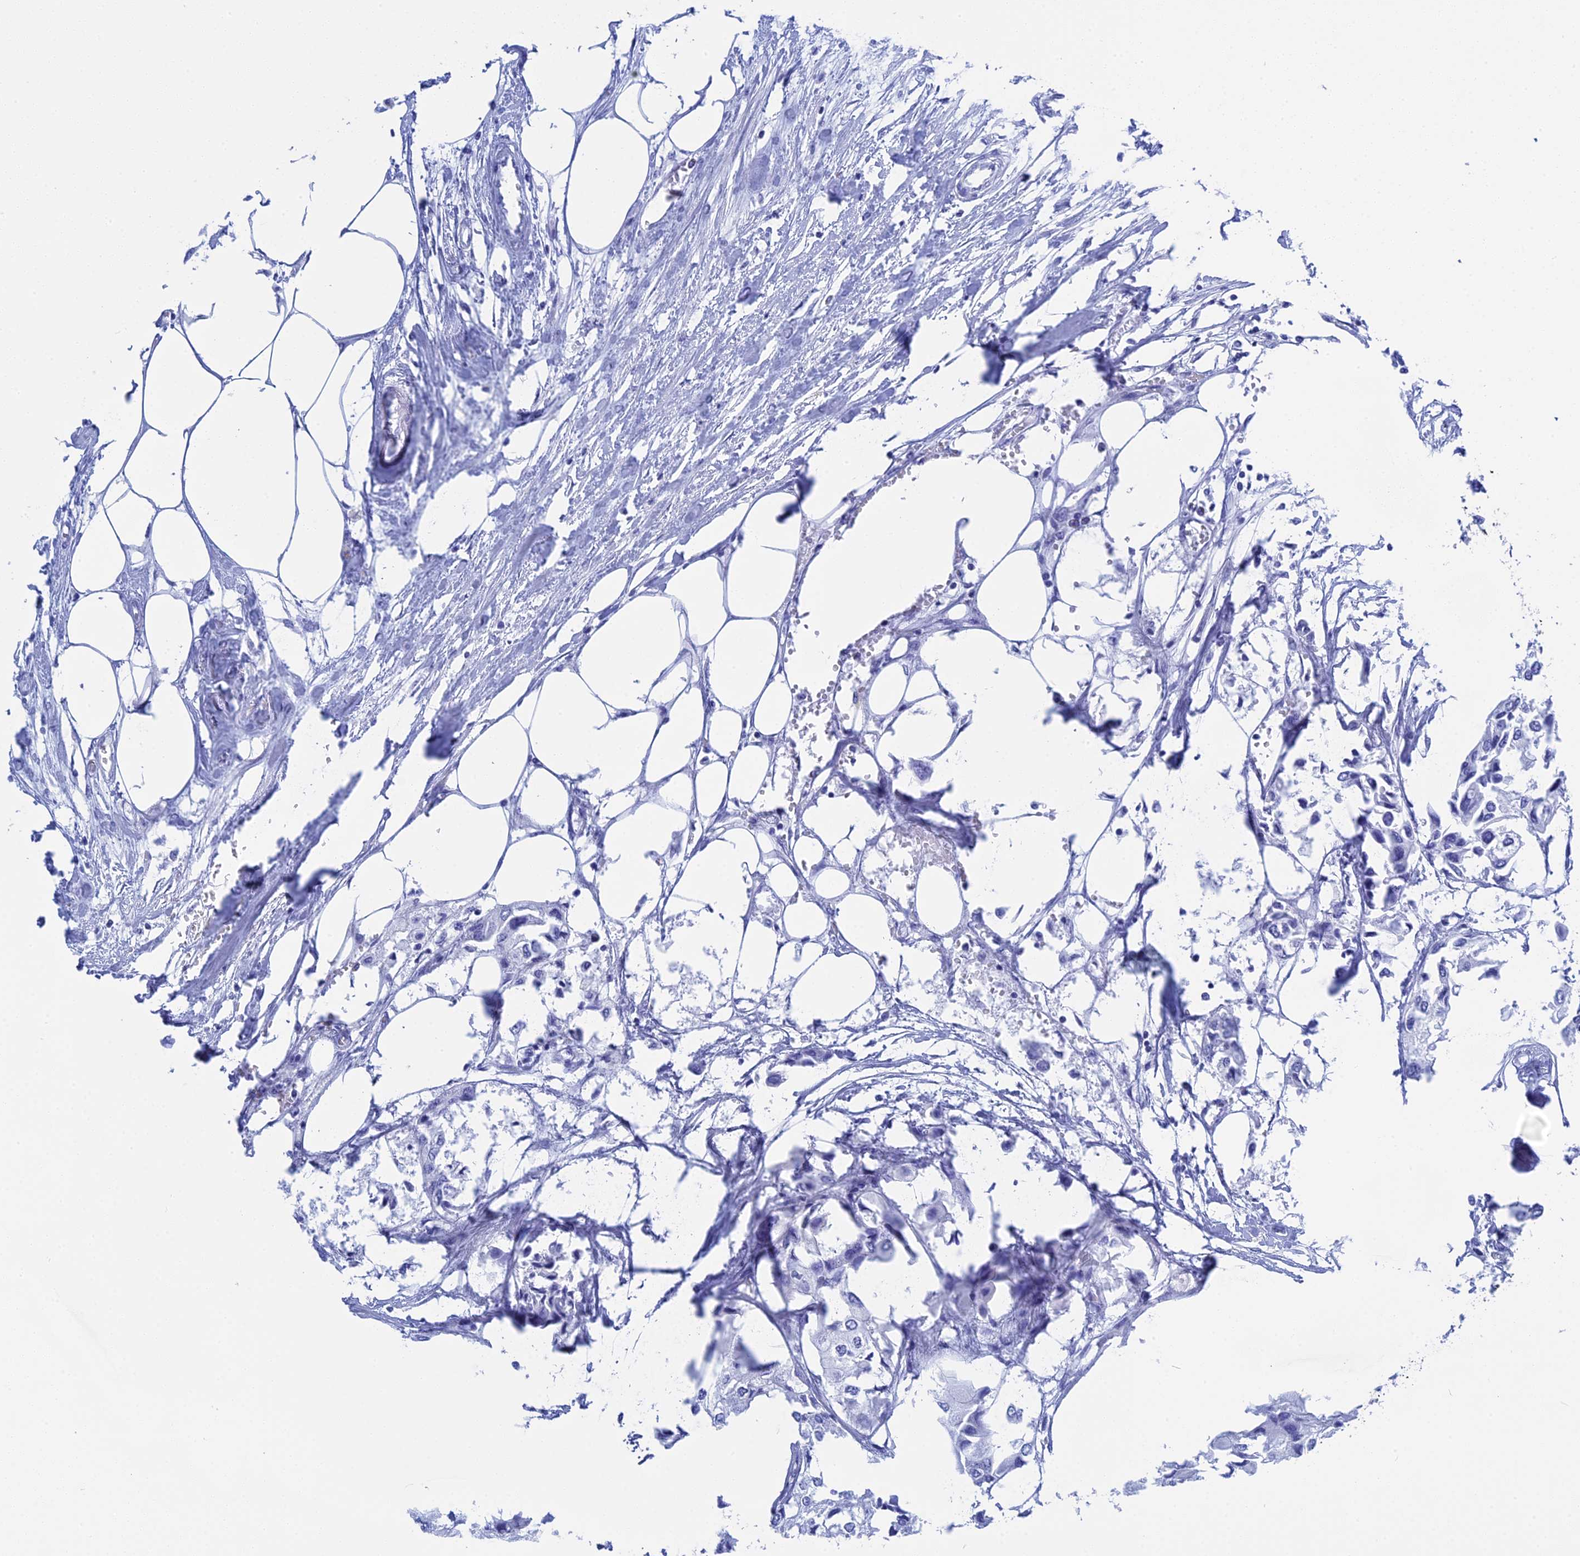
{"staining": {"intensity": "negative", "quantity": "none", "location": "none"}, "tissue": "urothelial cancer", "cell_type": "Tumor cells", "image_type": "cancer", "snomed": [{"axis": "morphology", "description": "Urothelial carcinoma, High grade"}, {"axis": "topography", "description": "Urinary bladder"}], "caption": "There is no significant staining in tumor cells of urothelial cancer. (DAB immunohistochemistry, high magnification).", "gene": "TEX101", "patient": {"sex": "male", "age": 64}}